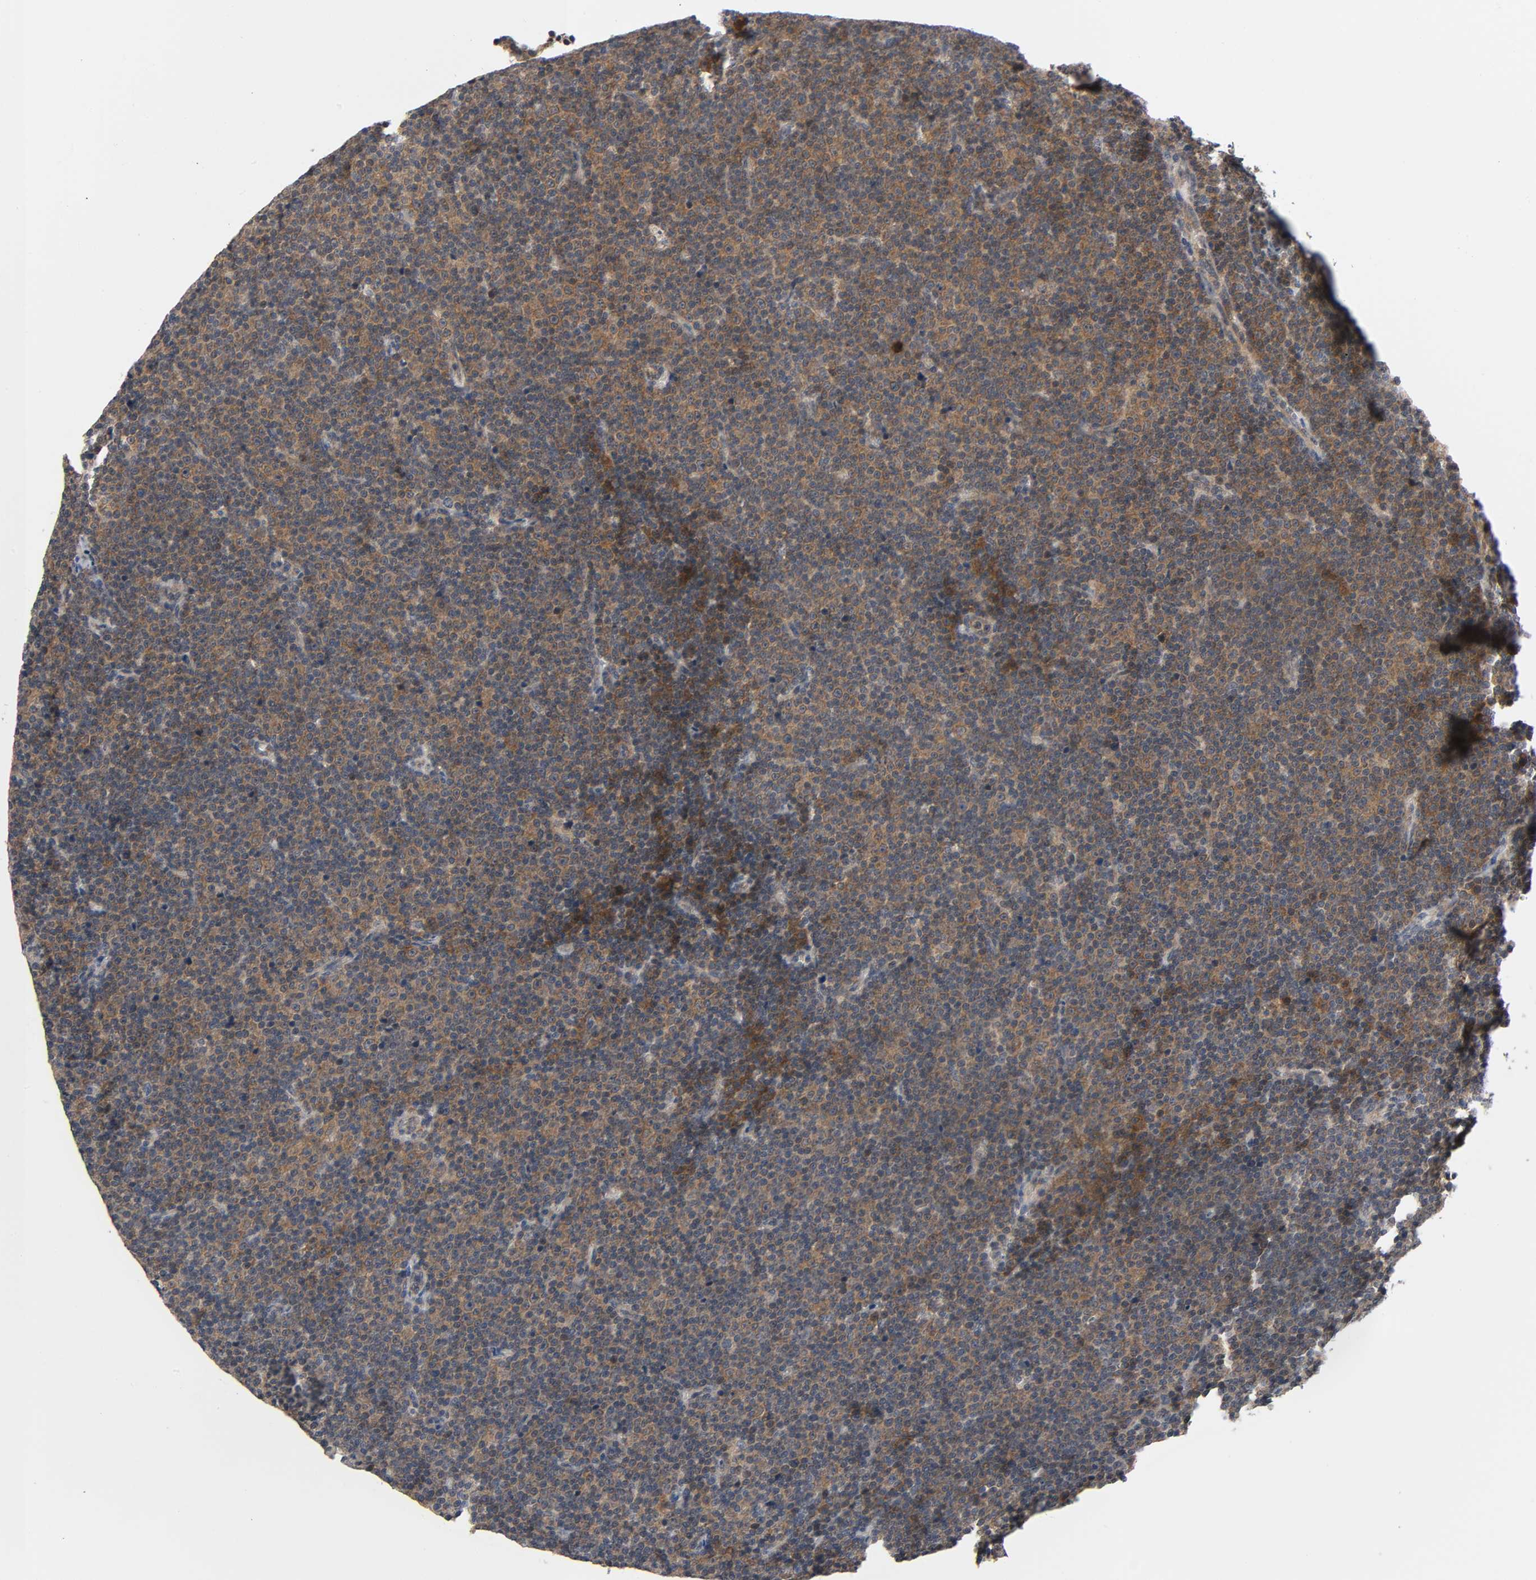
{"staining": {"intensity": "moderate", "quantity": ">75%", "location": "cytoplasmic/membranous"}, "tissue": "lymphoma", "cell_type": "Tumor cells", "image_type": "cancer", "snomed": [{"axis": "morphology", "description": "Malignant lymphoma, non-Hodgkin's type, Low grade"}, {"axis": "topography", "description": "Lymph node"}], "caption": "Lymphoma stained for a protein (brown) exhibits moderate cytoplasmic/membranous positive expression in about >75% of tumor cells.", "gene": "MAPK8", "patient": {"sex": "female", "age": 67}}